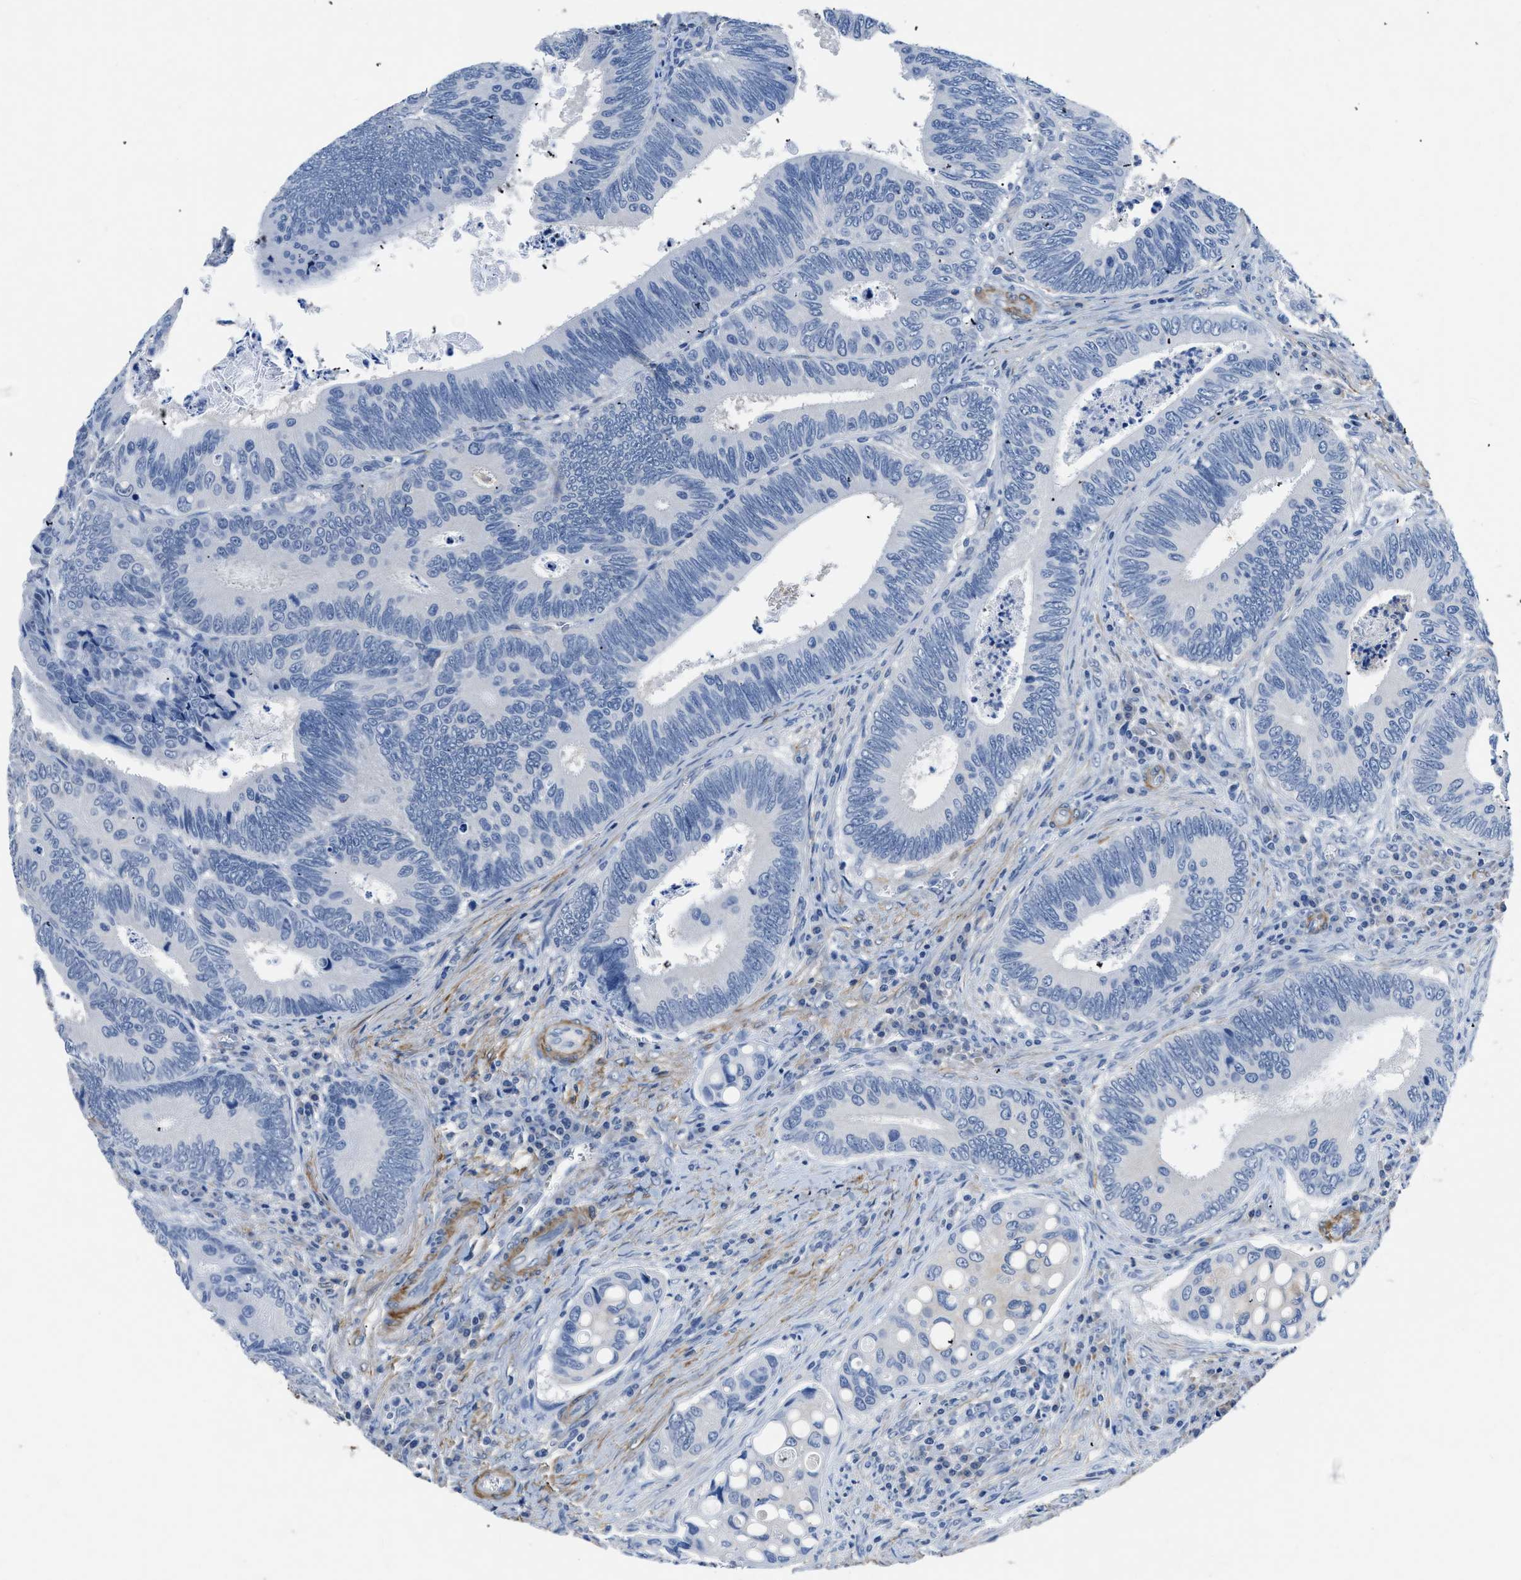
{"staining": {"intensity": "negative", "quantity": "none", "location": "none"}, "tissue": "colorectal cancer", "cell_type": "Tumor cells", "image_type": "cancer", "snomed": [{"axis": "morphology", "description": "Inflammation, NOS"}, {"axis": "morphology", "description": "Adenocarcinoma, NOS"}, {"axis": "topography", "description": "Colon"}], "caption": "Tumor cells are negative for brown protein staining in colorectal cancer (adenocarcinoma).", "gene": "LANCL2", "patient": {"sex": "male", "age": 72}}